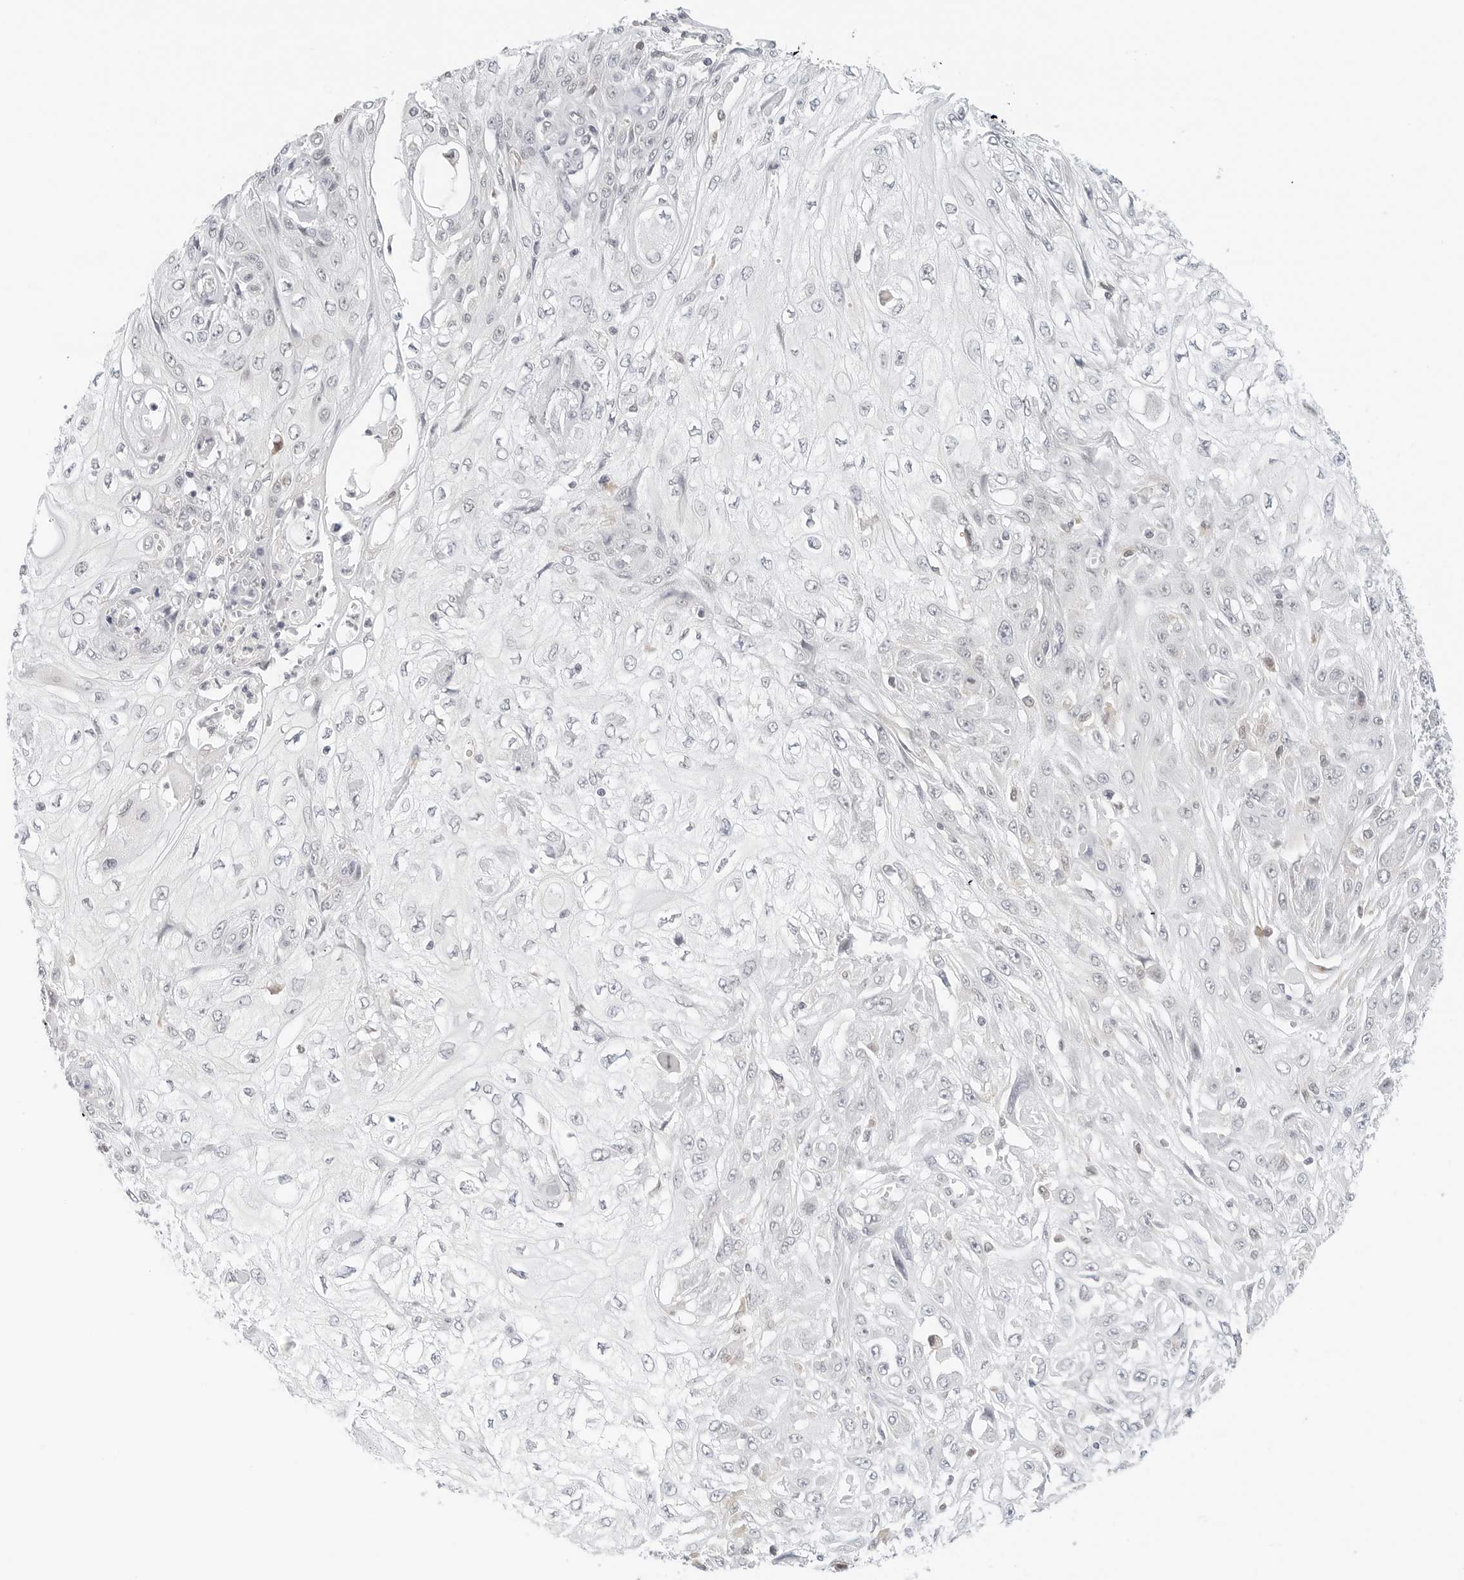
{"staining": {"intensity": "negative", "quantity": "none", "location": "none"}, "tissue": "skin cancer", "cell_type": "Tumor cells", "image_type": "cancer", "snomed": [{"axis": "morphology", "description": "Squamous cell carcinoma, NOS"}, {"axis": "morphology", "description": "Squamous cell carcinoma, metastatic, NOS"}, {"axis": "topography", "description": "Skin"}, {"axis": "topography", "description": "Lymph node"}], "caption": "Squamous cell carcinoma (skin) was stained to show a protein in brown. There is no significant staining in tumor cells.", "gene": "NEO1", "patient": {"sex": "male", "age": 75}}